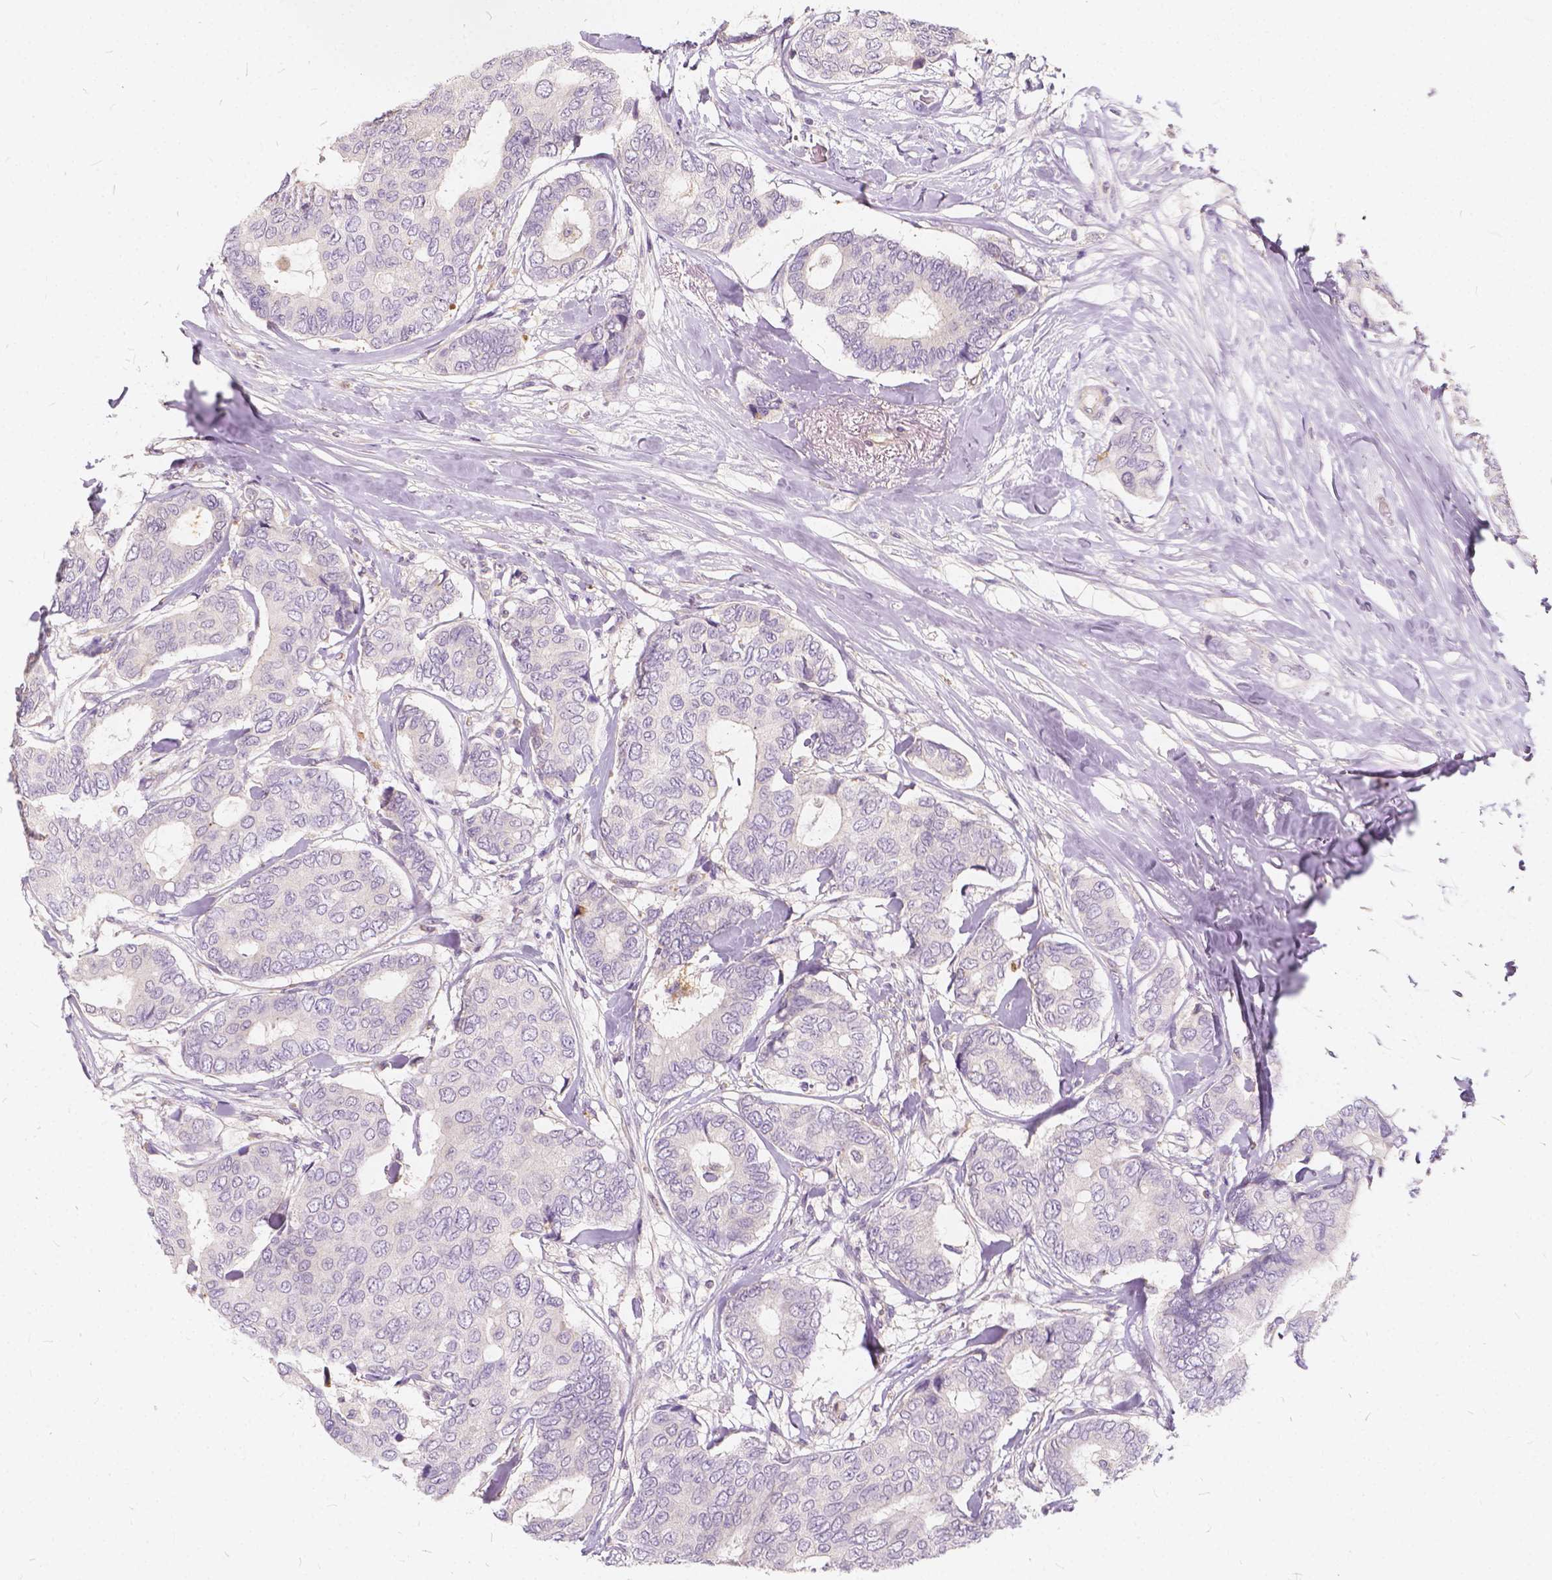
{"staining": {"intensity": "negative", "quantity": "none", "location": "none"}, "tissue": "breast cancer", "cell_type": "Tumor cells", "image_type": "cancer", "snomed": [{"axis": "morphology", "description": "Duct carcinoma"}, {"axis": "topography", "description": "Breast"}], "caption": "This is an immunohistochemistry micrograph of human breast cancer (invasive ductal carcinoma). There is no positivity in tumor cells.", "gene": "KIAA0513", "patient": {"sex": "female", "age": 75}}